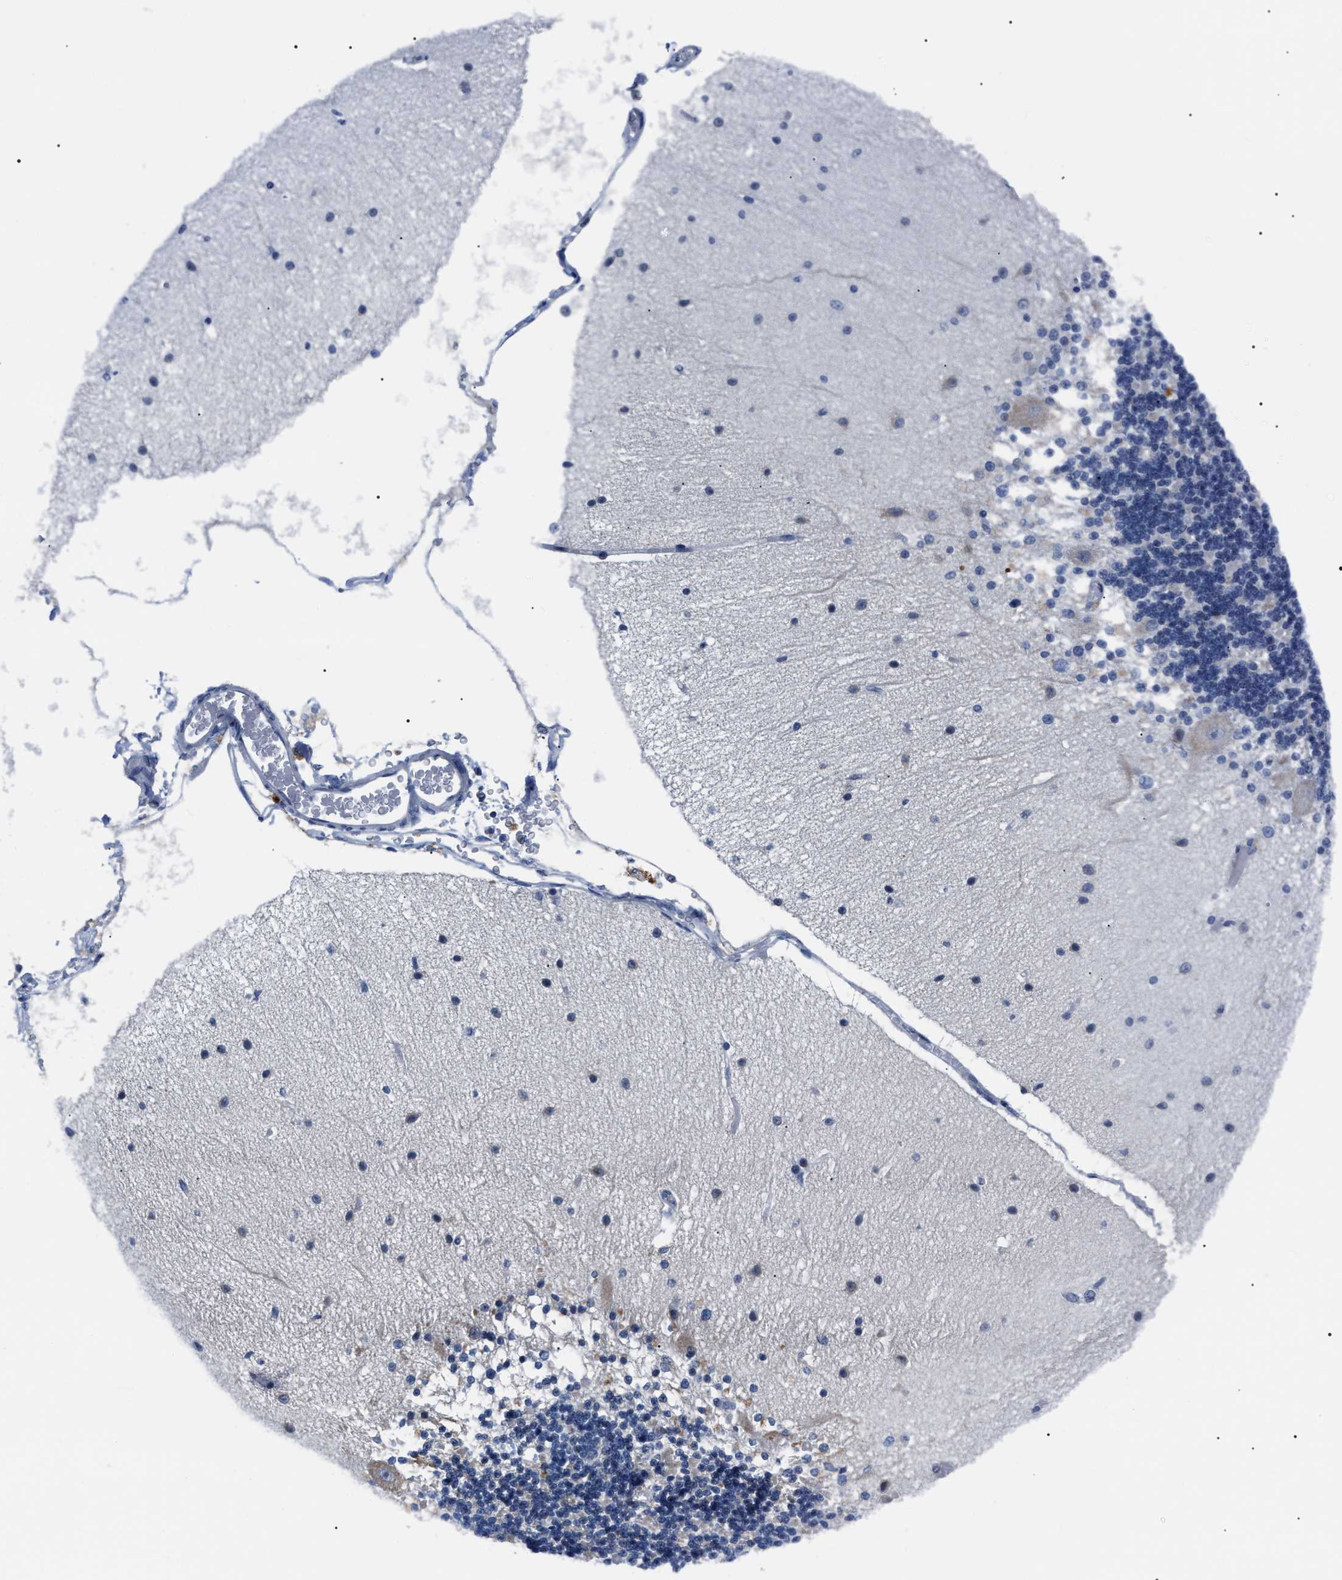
{"staining": {"intensity": "negative", "quantity": "none", "location": "none"}, "tissue": "cerebellum", "cell_type": "Cells in granular layer", "image_type": "normal", "snomed": [{"axis": "morphology", "description": "Normal tissue, NOS"}, {"axis": "topography", "description": "Cerebellum"}], "caption": "High magnification brightfield microscopy of unremarkable cerebellum stained with DAB (3,3'-diaminobenzidine) (brown) and counterstained with hematoxylin (blue): cells in granular layer show no significant positivity. Nuclei are stained in blue.", "gene": "LRWD1", "patient": {"sex": "female", "age": 54}}